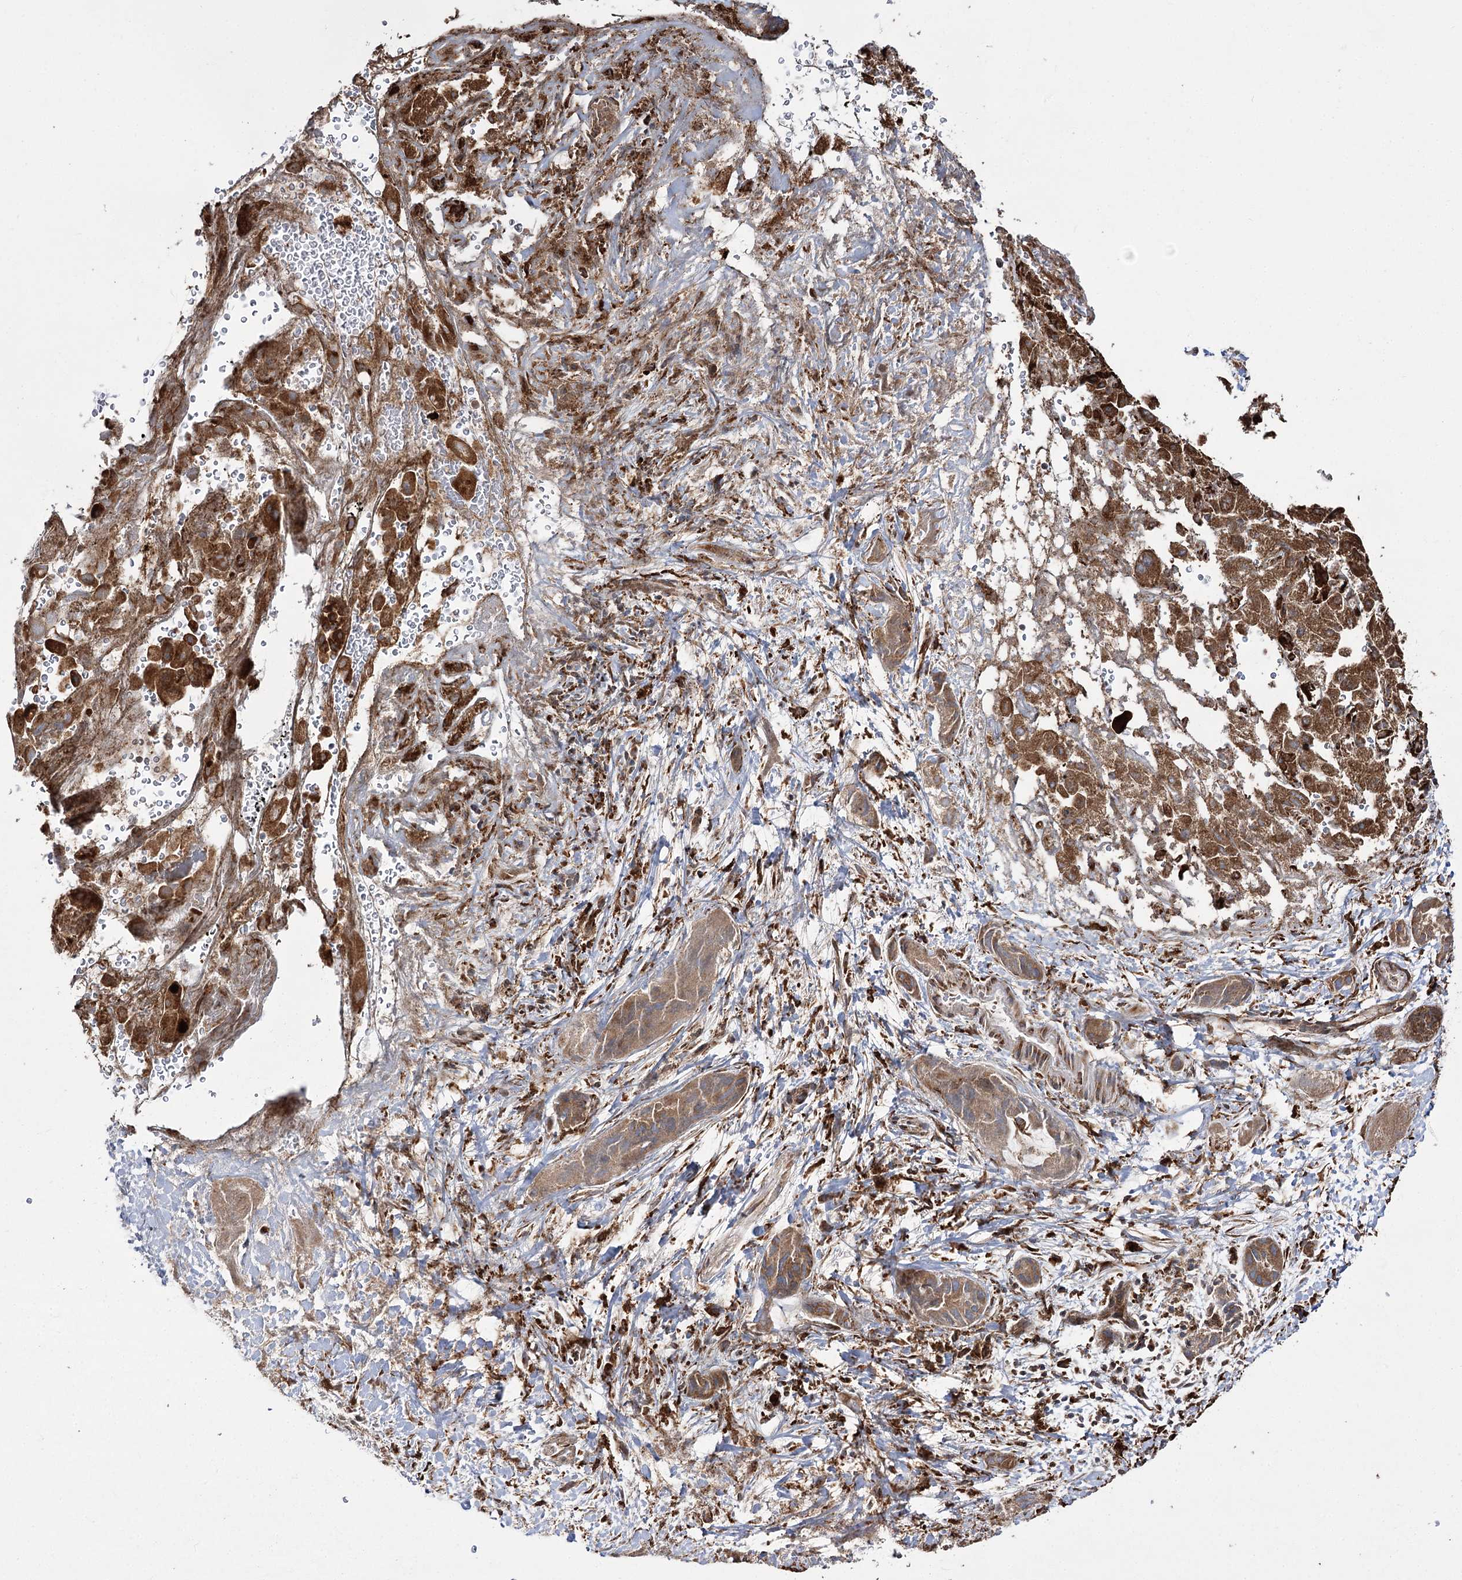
{"staining": {"intensity": "moderate", "quantity": ">75%", "location": "cytoplasmic/membranous"}, "tissue": "liver cancer", "cell_type": "Tumor cells", "image_type": "cancer", "snomed": [{"axis": "morphology", "description": "Cholangiocarcinoma"}, {"axis": "topography", "description": "Liver"}], "caption": "Liver cancer (cholangiocarcinoma) tissue reveals moderate cytoplasmic/membranous expression in about >75% of tumor cells, visualized by immunohistochemistry. (DAB (3,3'-diaminobenzidine) IHC, brown staining for protein, blue staining for nuclei).", "gene": "FANCL", "patient": {"sex": "female", "age": 52}}